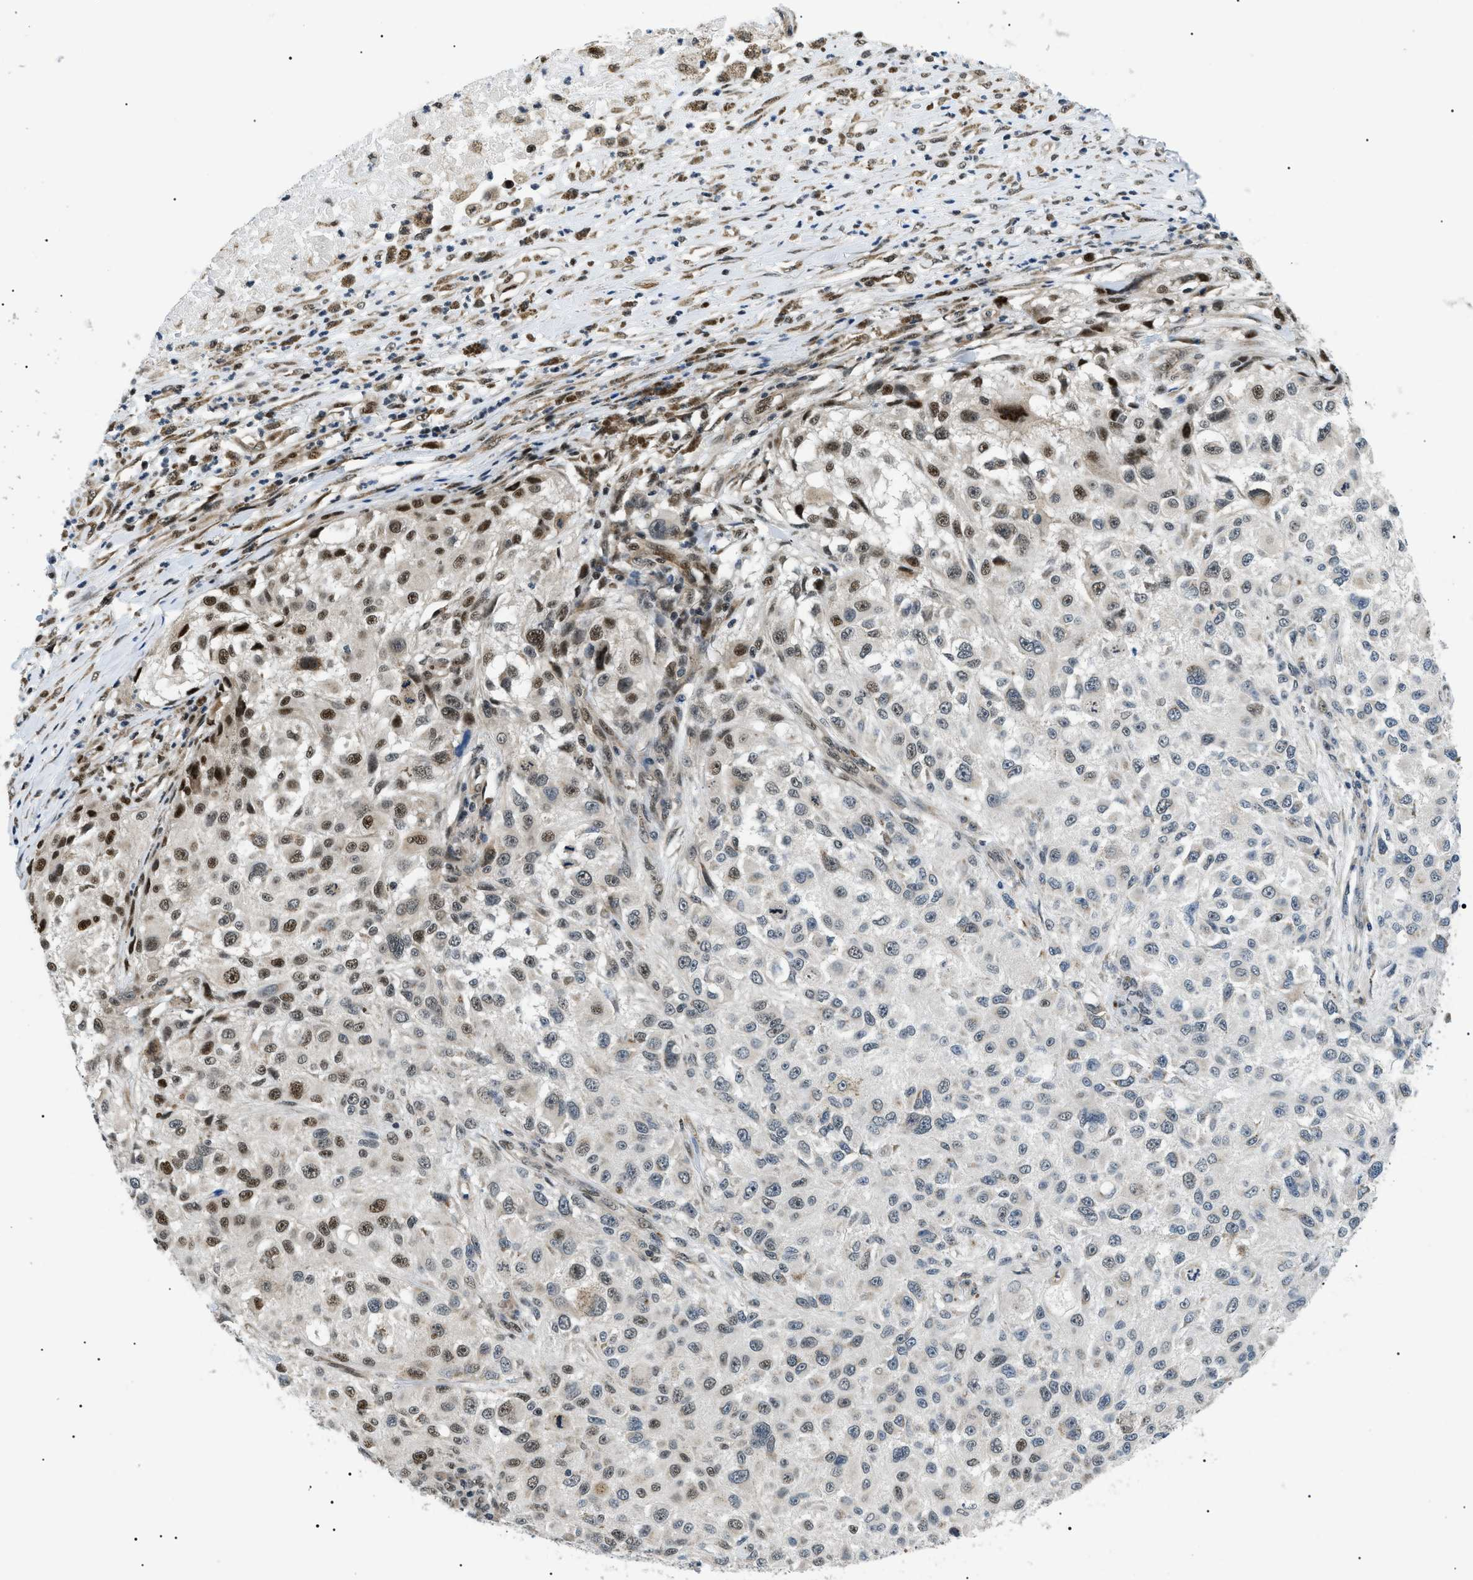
{"staining": {"intensity": "strong", "quantity": "25%-75%", "location": "nuclear"}, "tissue": "melanoma", "cell_type": "Tumor cells", "image_type": "cancer", "snomed": [{"axis": "morphology", "description": "Necrosis, NOS"}, {"axis": "morphology", "description": "Malignant melanoma, NOS"}, {"axis": "topography", "description": "Skin"}], "caption": "Melanoma stained for a protein shows strong nuclear positivity in tumor cells. (DAB IHC with brightfield microscopy, high magnification).", "gene": "CWC25", "patient": {"sex": "female", "age": 87}}